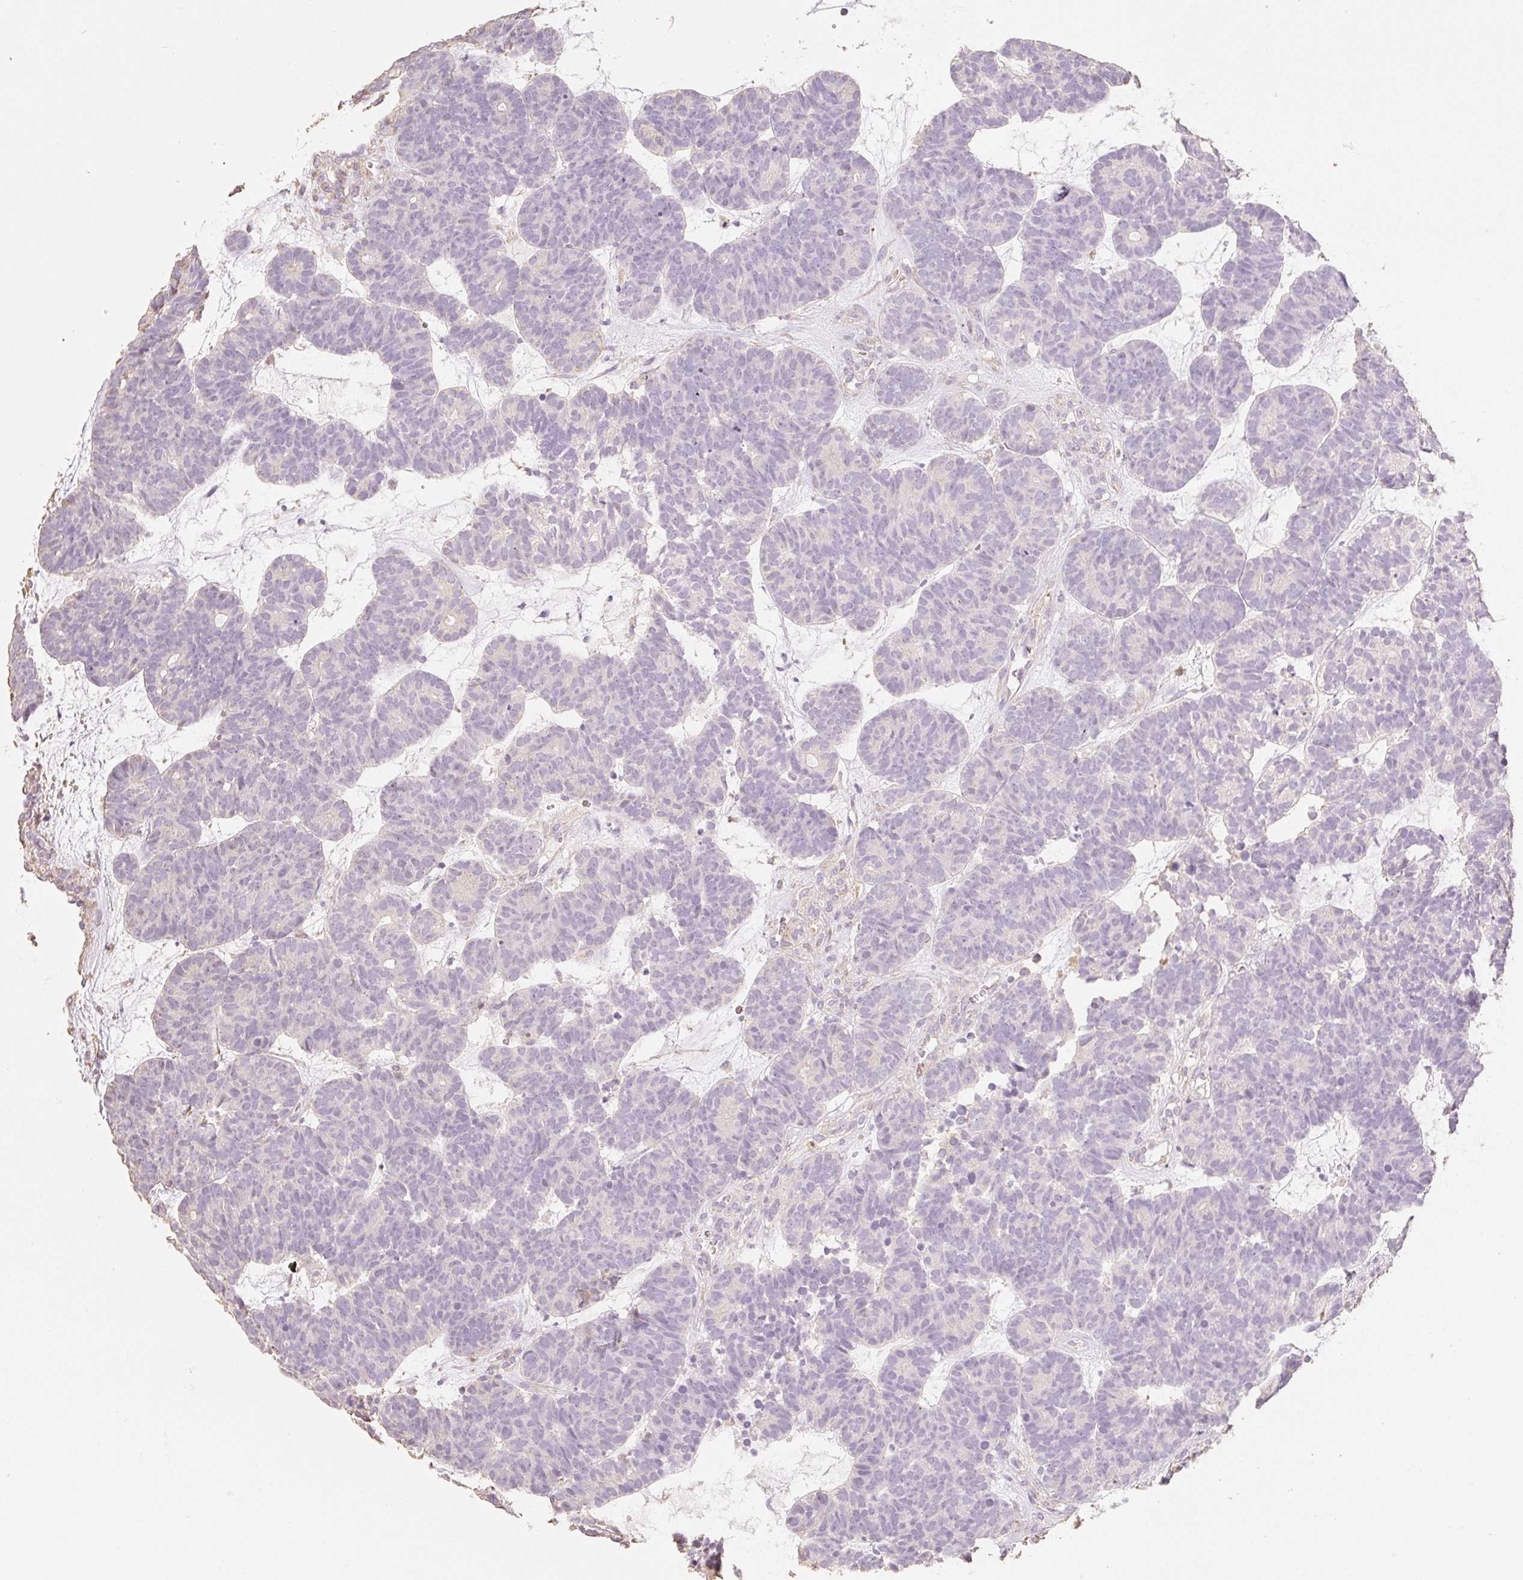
{"staining": {"intensity": "negative", "quantity": "none", "location": "none"}, "tissue": "head and neck cancer", "cell_type": "Tumor cells", "image_type": "cancer", "snomed": [{"axis": "morphology", "description": "Adenocarcinoma, NOS"}, {"axis": "topography", "description": "Head-Neck"}], "caption": "Micrograph shows no protein expression in tumor cells of adenocarcinoma (head and neck) tissue.", "gene": "MBOAT7", "patient": {"sex": "female", "age": 81}}